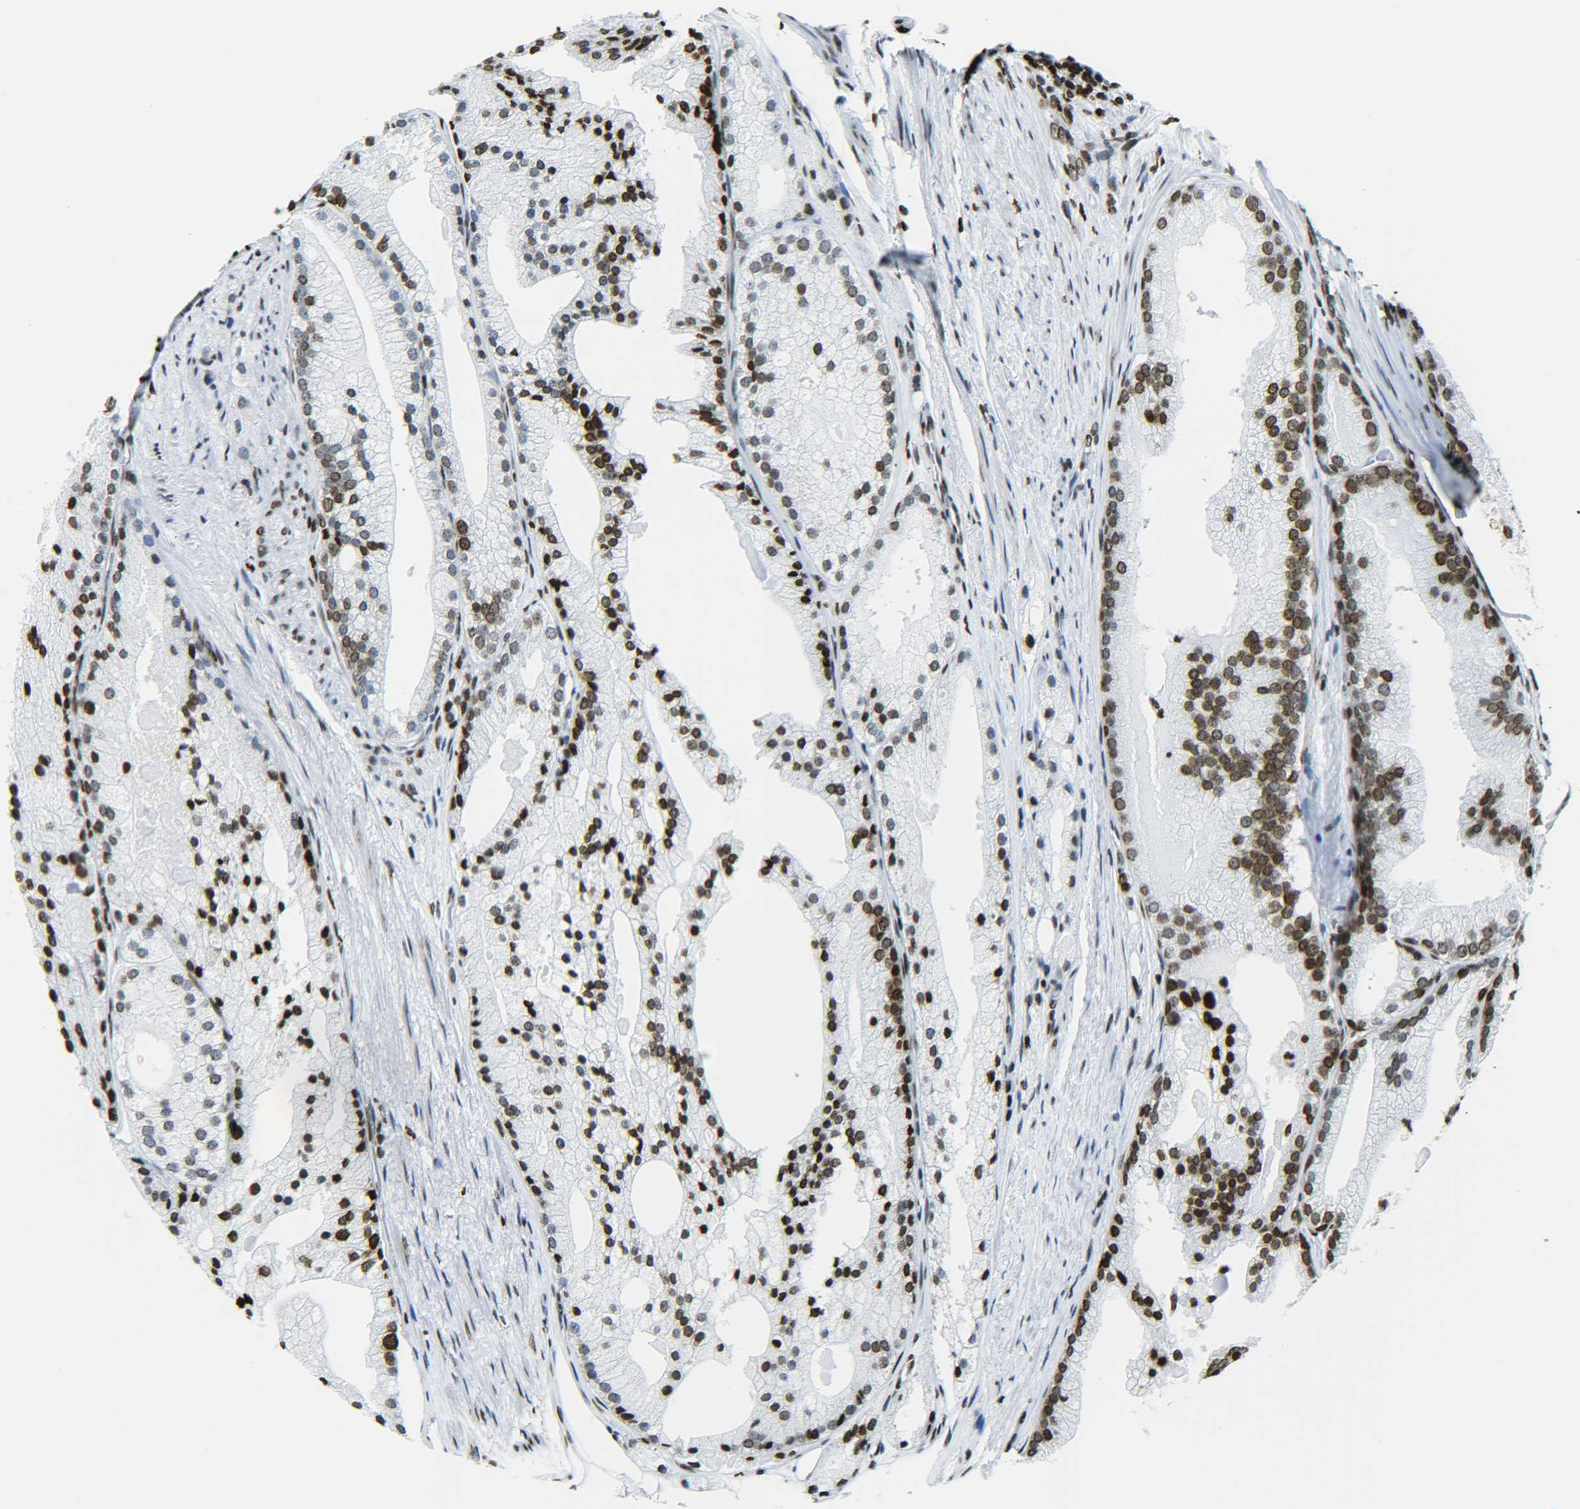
{"staining": {"intensity": "moderate", "quantity": "25%-75%", "location": "nuclear"}, "tissue": "prostate cancer", "cell_type": "Tumor cells", "image_type": "cancer", "snomed": [{"axis": "morphology", "description": "Adenocarcinoma, Low grade"}, {"axis": "topography", "description": "Prostate"}], "caption": "Prostate adenocarcinoma (low-grade) tissue exhibits moderate nuclear positivity in about 25%-75% of tumor cells Ihc stains the protein in brown and the nuclei are stained blue.", "gene": "H2AX", "patient": {"sex": "male", "age": 69}}